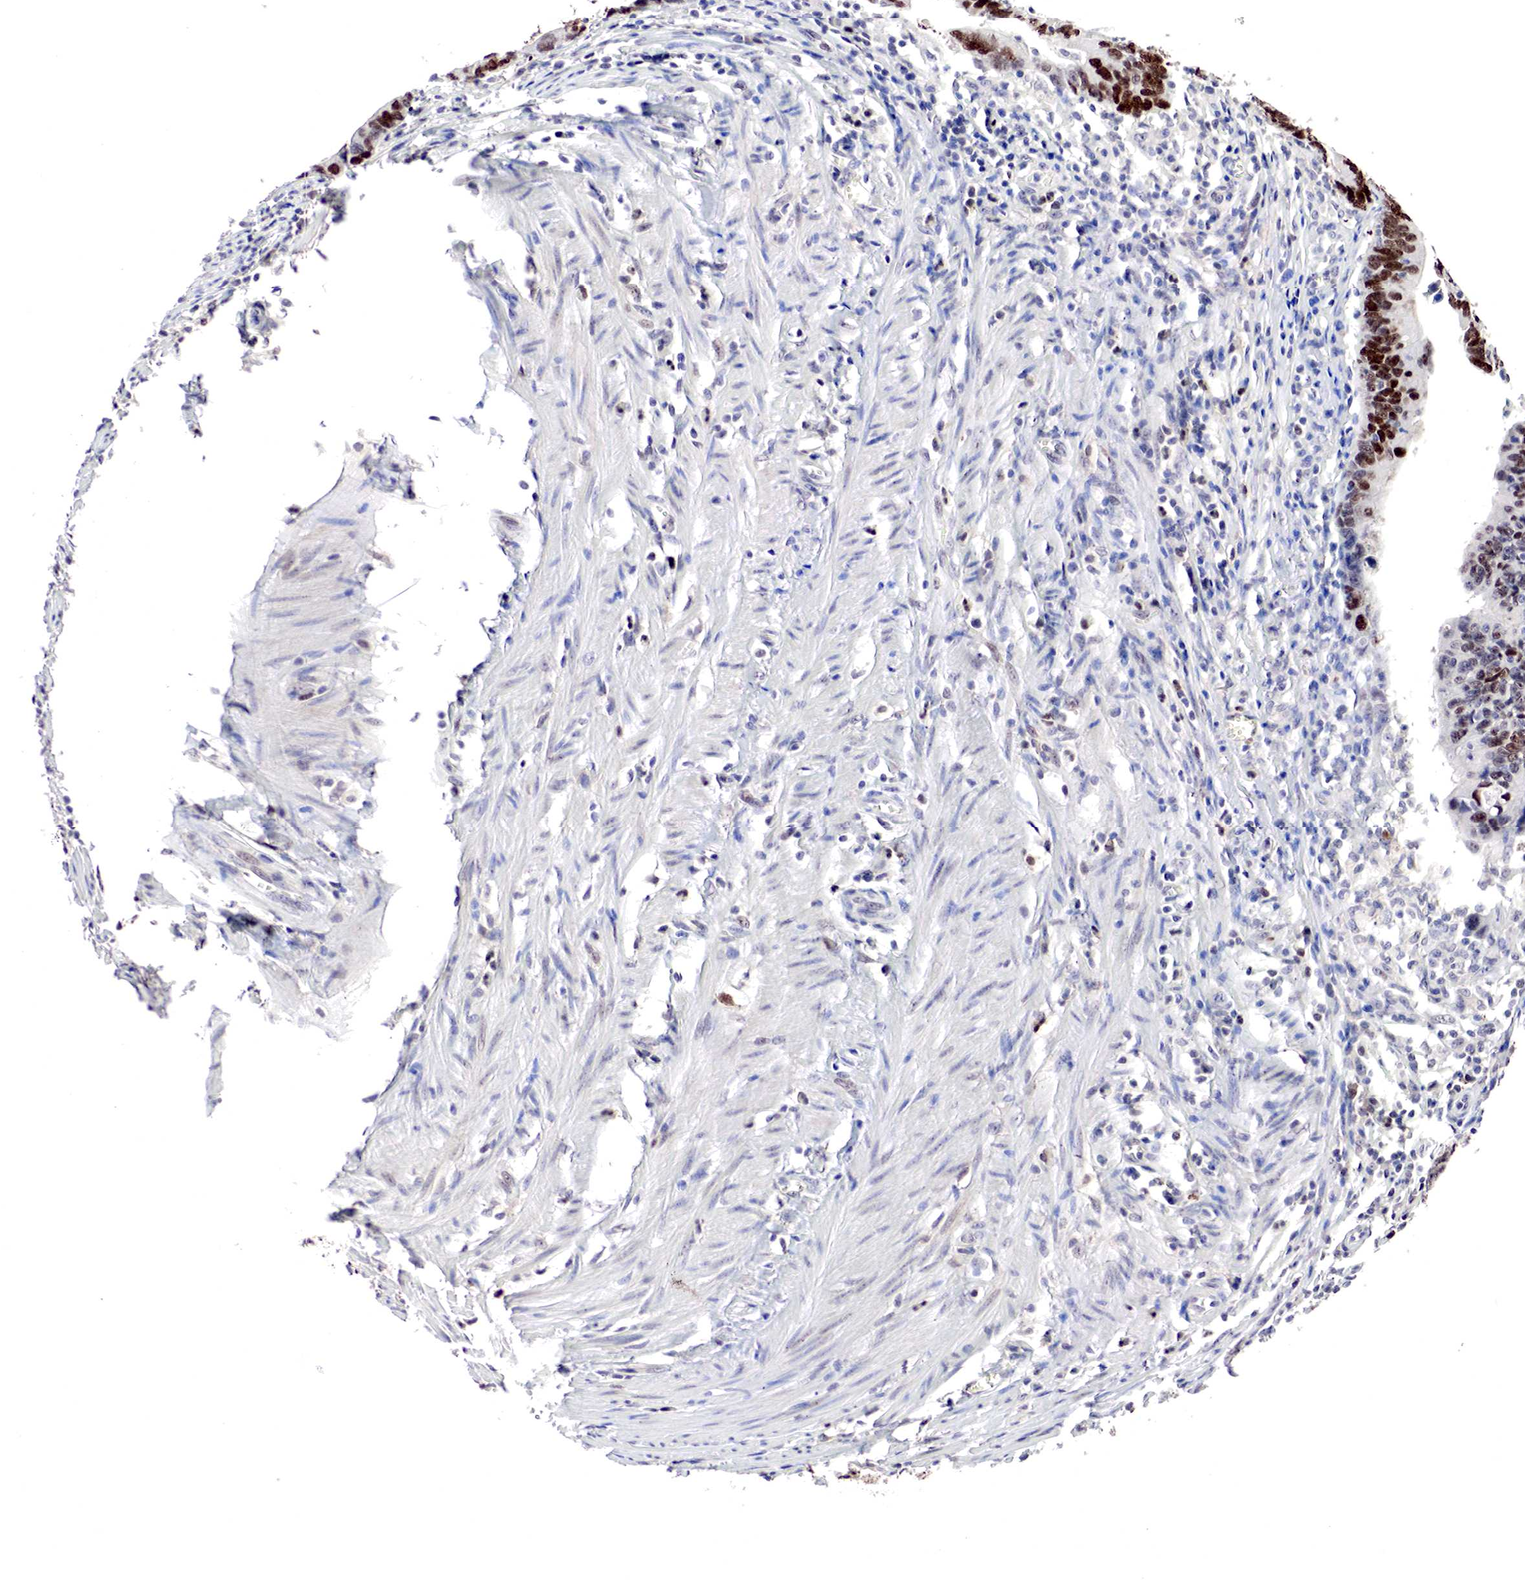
{"staining": {"intensity": "strong", "quantity": ">75%", "location": "nuclear"}, "tissue": "colorectal cancer", "cell_type": "Tumor cells", "image_type": "cancer", "snomed": [{"axis": "morphology", "description": "Adenocarcinoma, NOS"}, {"axis": "topography", "description": "Colon"}], "caption": "This micrograph reveals IHC staining of human adenocarcinoma (colorectal), with high strong nuclear staining in about >75% of tumor cells.", "gene": "DACH2", "patient": {"sex": "female", "age": 78}}